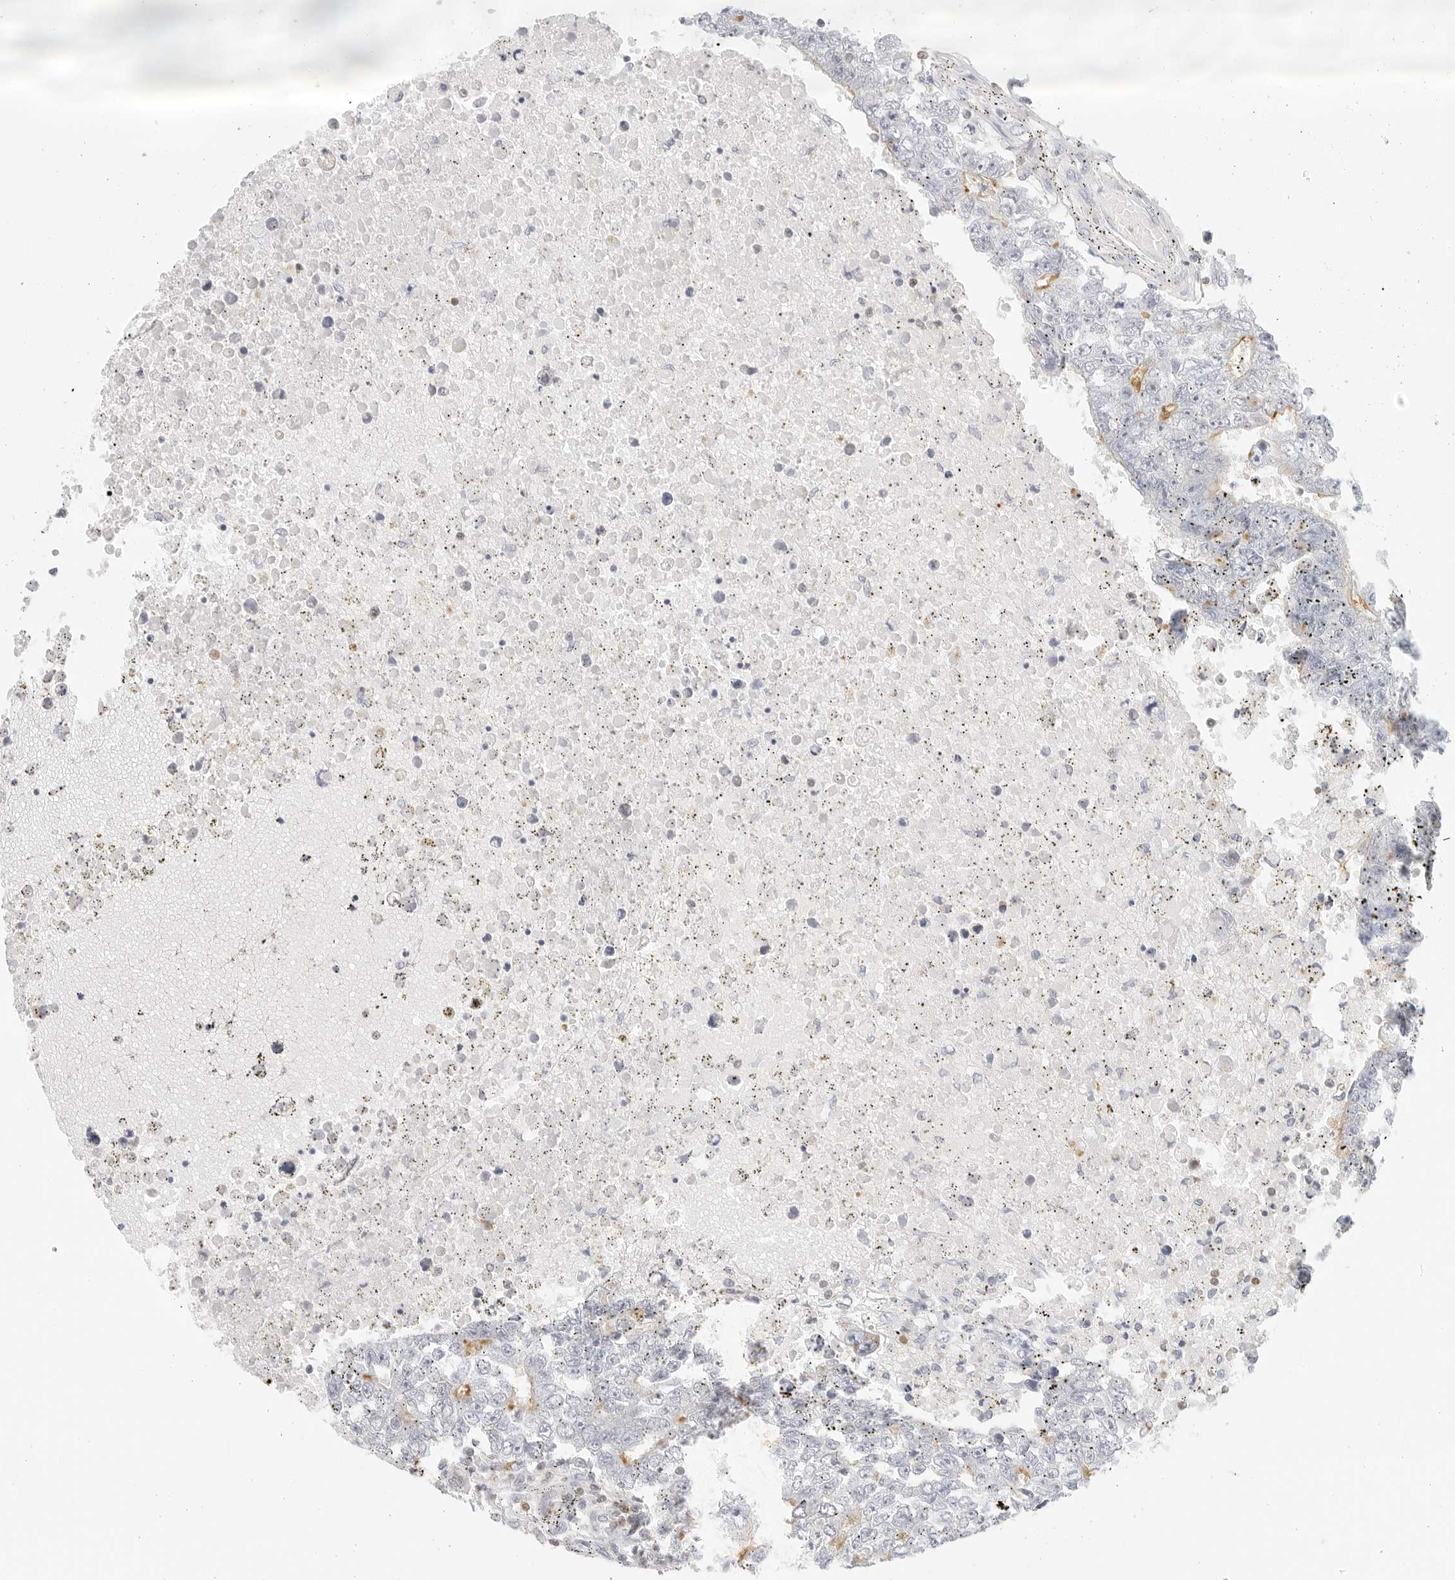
{"staining": {"intensity": "weak", "quantity": "<25%", "location": "cytoplasmic/membranous"}, "tissue": "testis cancer", "cell_type": "Tumor cells", "image_type": "cancer", "snomed": [{"axis": "morphology", "description": "Carcinoma, Embryonal, NOS"}, {"axis": "topography", "description": "Testis"}], "caption": "The photomicrograph demonstrates no significant positivity in tumor cells of testis cancer (embryonal carcinoma). The staining is performed using DAB (3,3'-diaminobenzidine) brown chromogen with nuclei counter-stained in using hematoxylin.", "gene": "SLC9A3R1", "patient": {"sex": "male", "age": 25}}